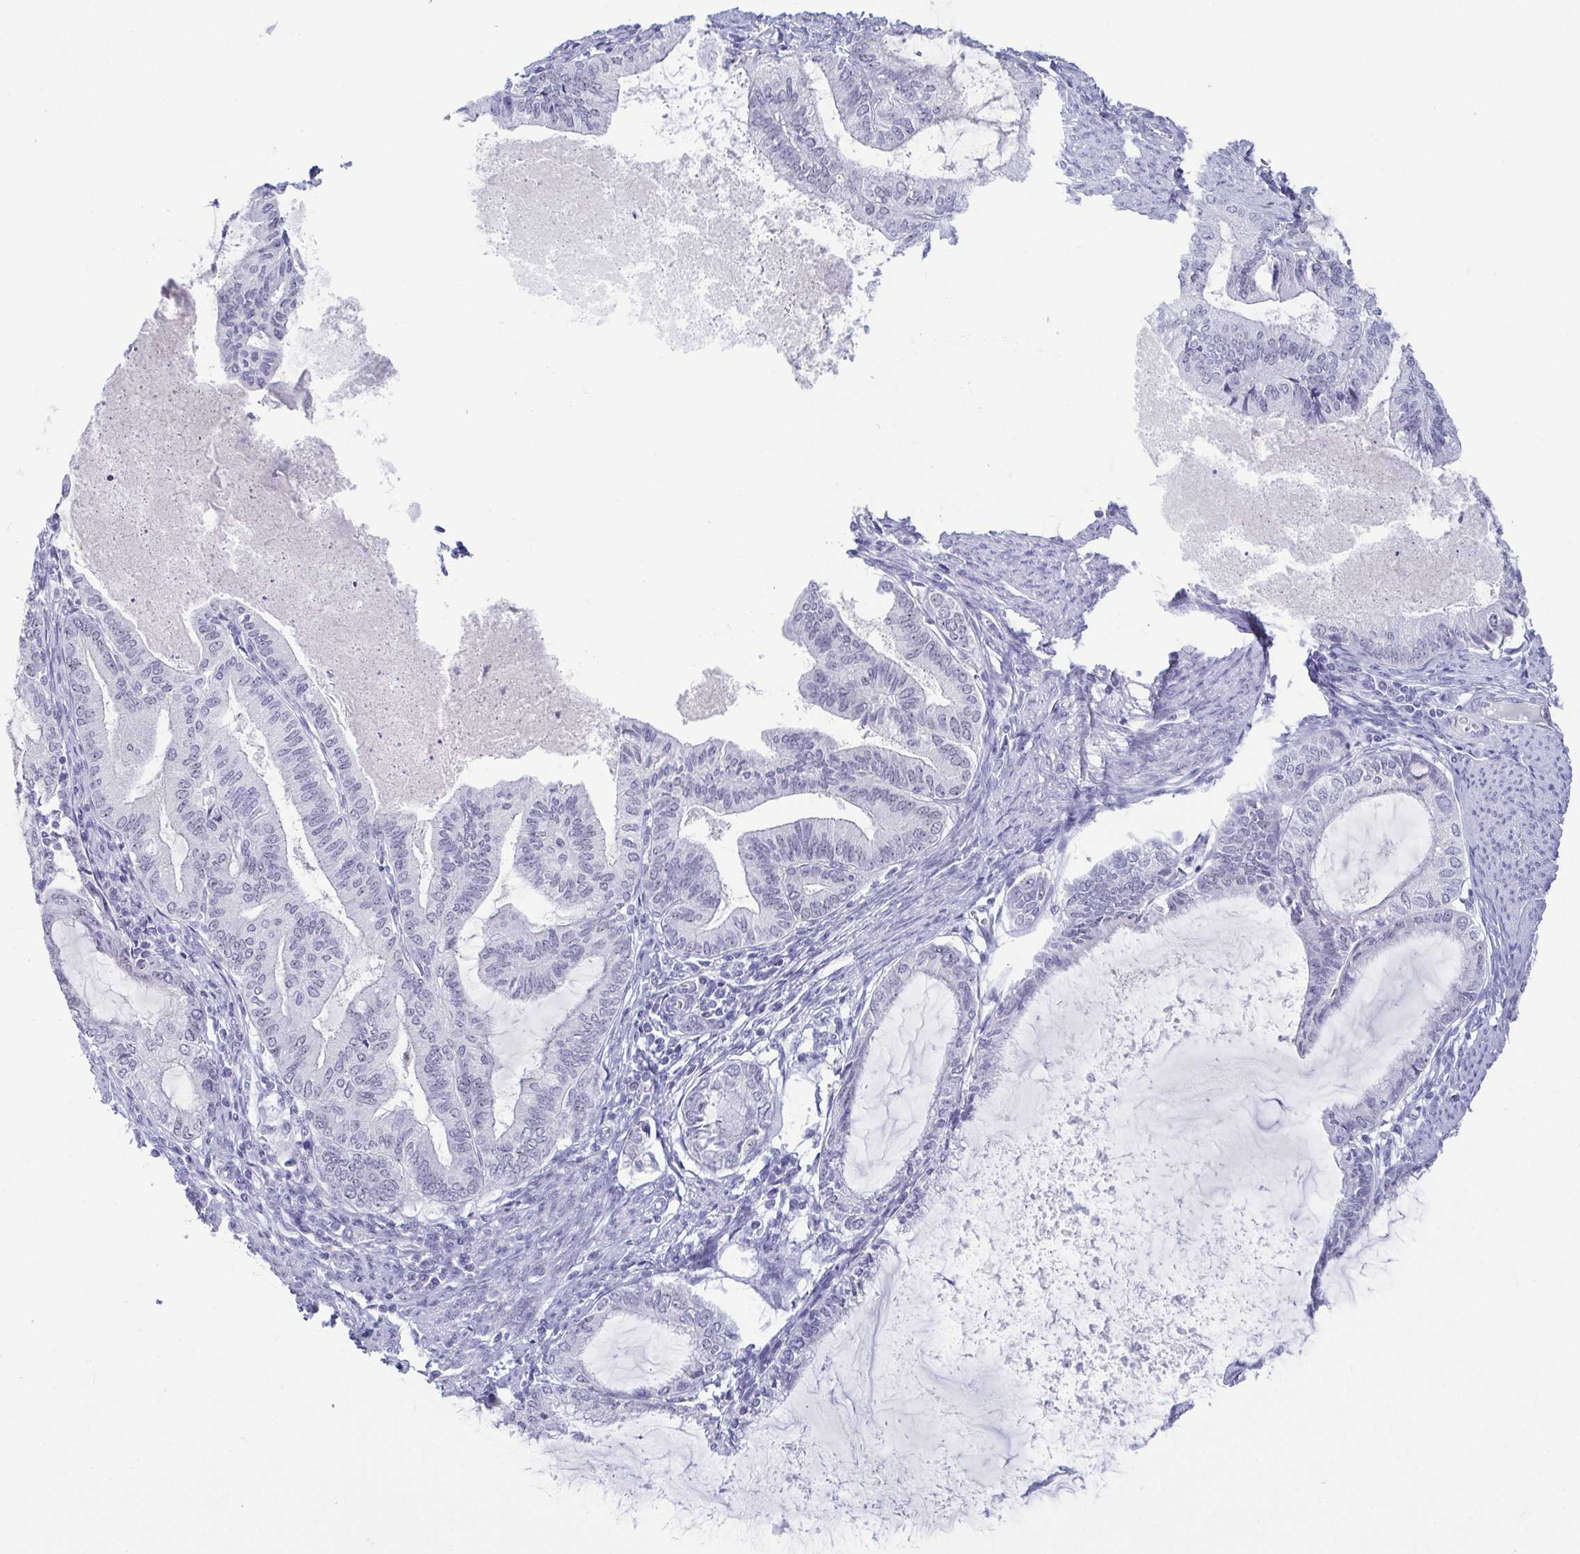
{"staining": {"intensity": "negative", "quantity": "none", "location": "none"}, "tissue": "endometrial cancer", "cell_type": "Tumor cells", "image_type": "cancer", "snomed": [{"axis": "morphology", "description": "Adenocarcinoma, NOS"}, {"axis": "topography", "description": "Endometrium"}], "caption": "Immunohistochemistry (IHC) histopathology image of endometrial cancer (adenocarcinoma) stained for a protein (brown), which shows no expression in tumor cells.", "gene": "BZW1", "patient": {"sex": "female", "age": 86}}